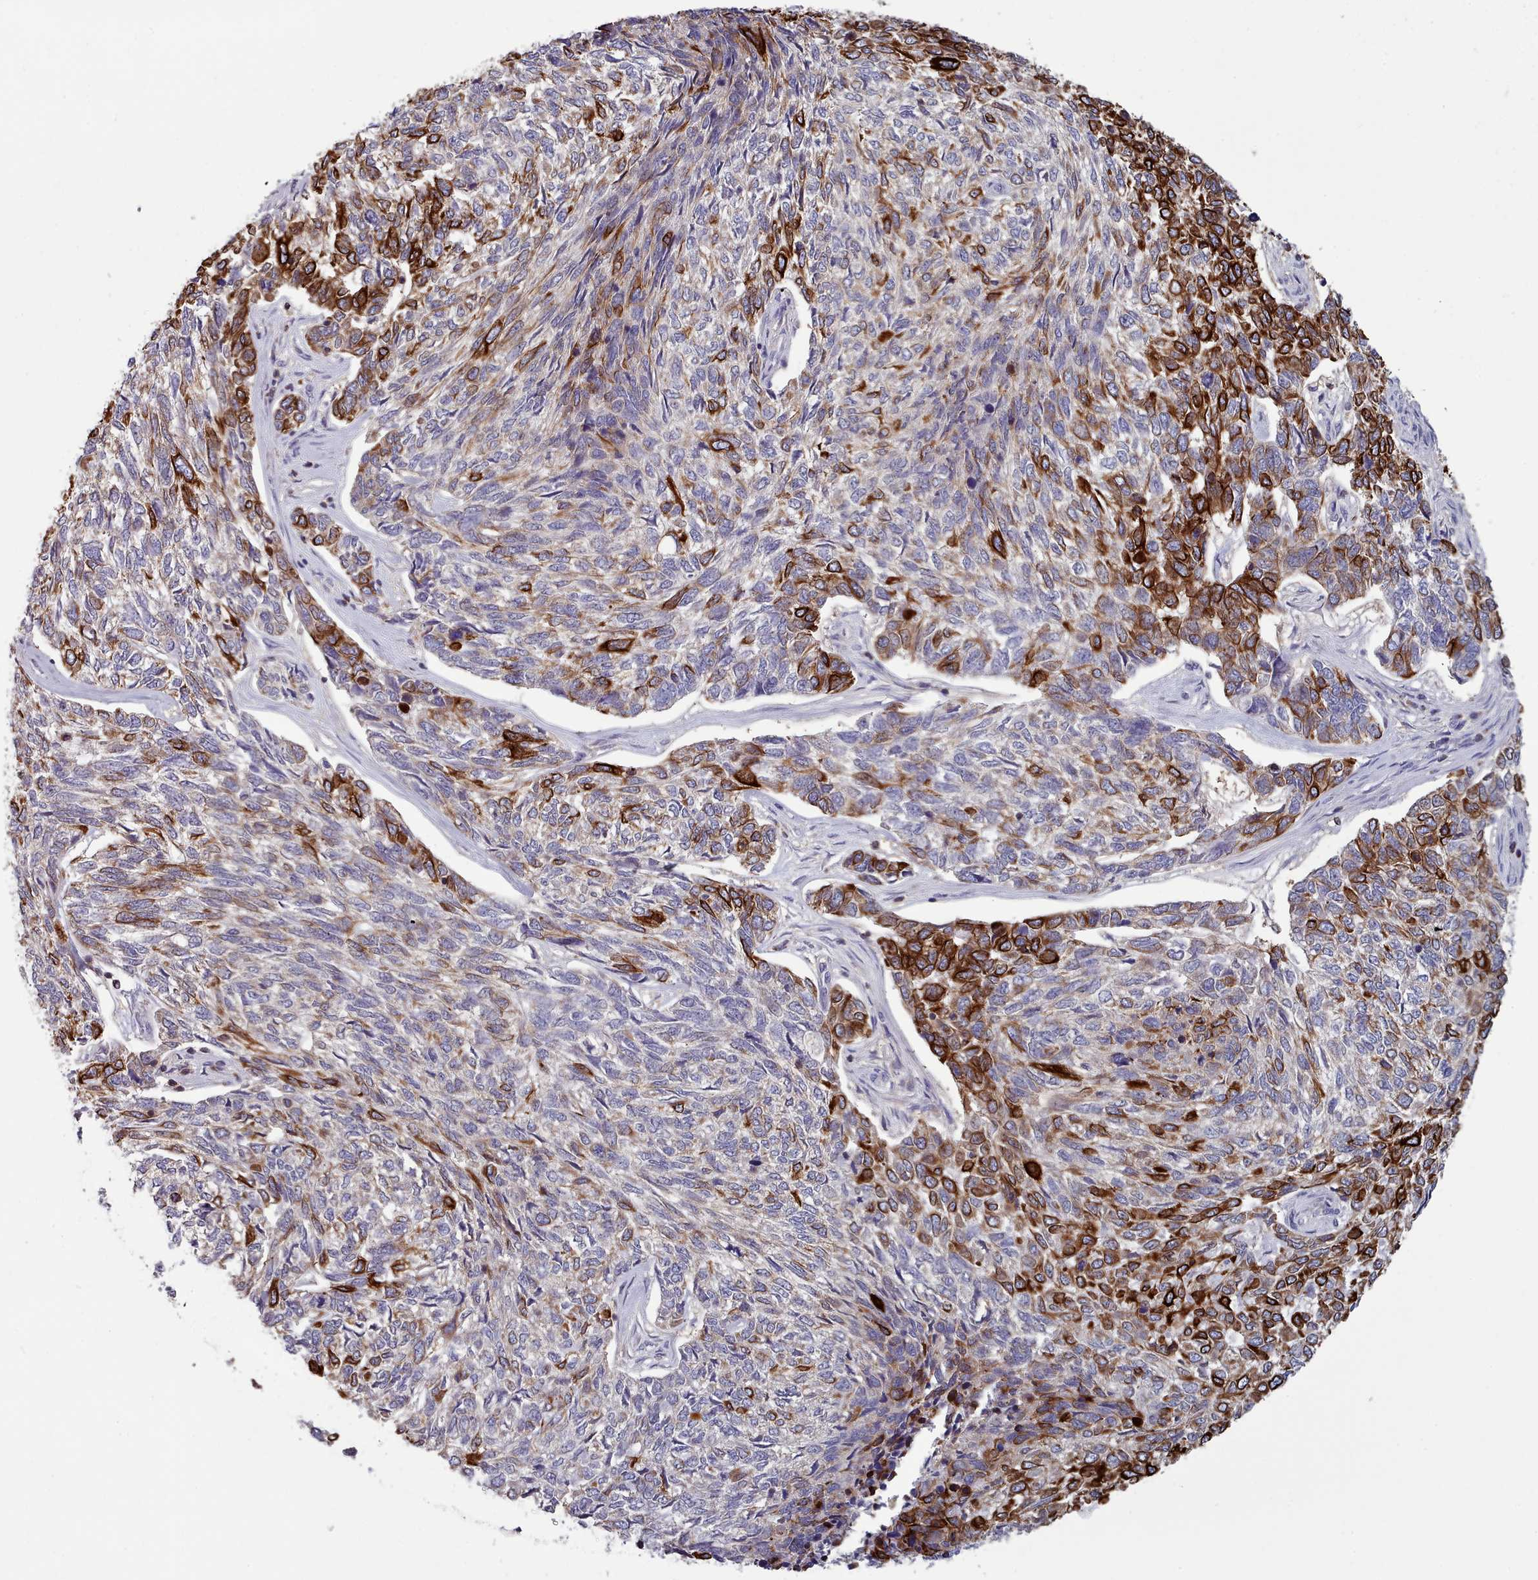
{"staining": {"intensity": "strong", "quantity": "25%-75%", "location": "cytoplasmic/membranous"}, "tissue": "skin cancer", "cell_type": "Tumor cells", "image_type": "cancer", "snomed": [{"axis": "morphology", "description": "Basal cell carcinoma"}, {"axis": "topography", "description": "Skin"}], "caption": "Basal cell carcinoma (skin) was stained to show a protein in brown. There is high levels of strong cytoplasmic/membranous expression in about 25%-75% of tumor cells.", "gene": "RAC2", "patient": {"sex": "female", "age": 65}}